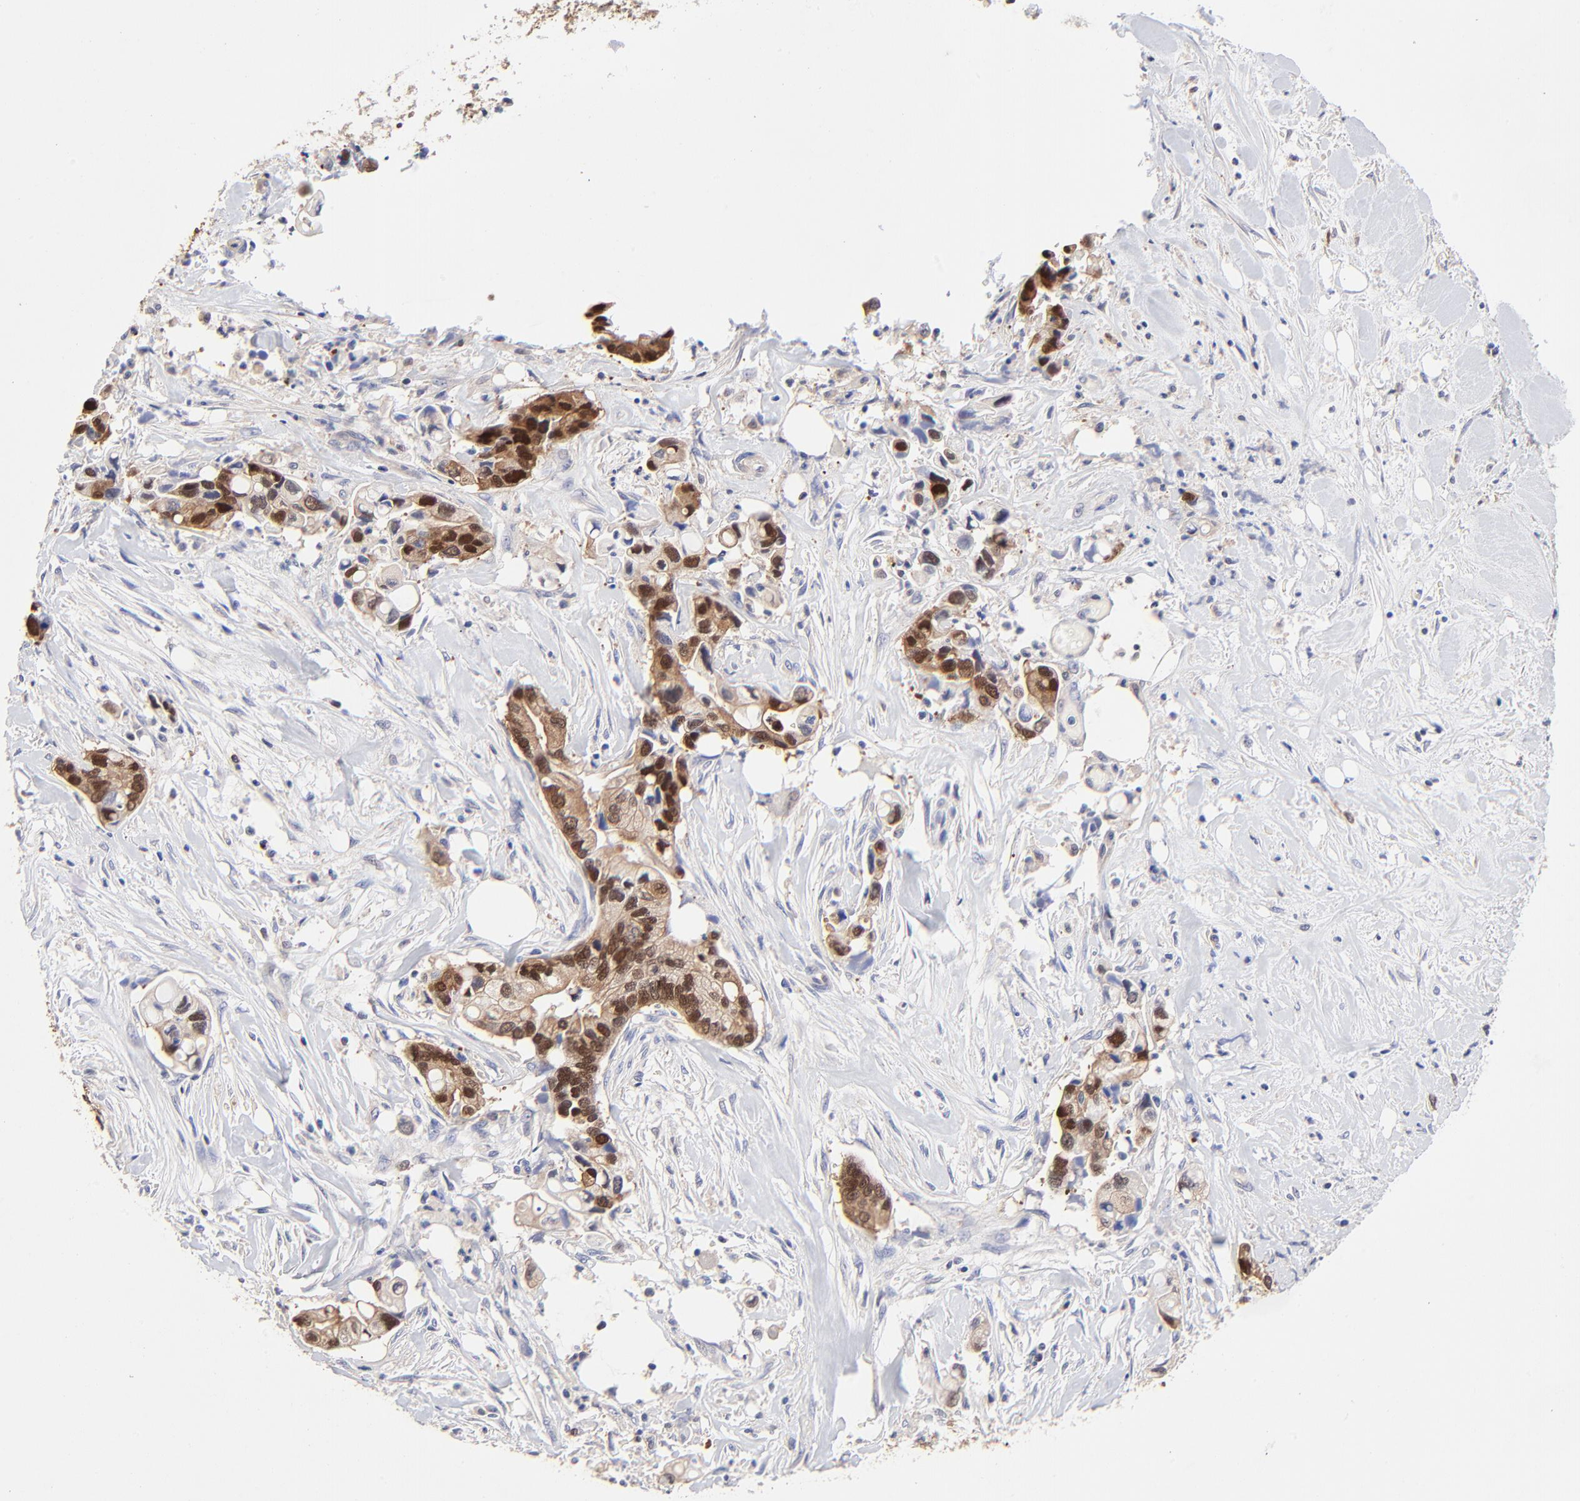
{"staining": {"intensity": "moderate", "quantity": ">75%", "location": "cytoplasmic/membranous,nuclear"}, "tissue": "pancreatic cancer", "cell_type": "Tumor cells", "image_type": "cancer", "snomed": [{"axis": "morphology", "description": "Adenocarcinoma, NOS"}, {"axis": "topography", "description": "Pancreas"}], "caption": "Protein analysis of pancreatic adenocarcinoma tissue displays moderate cytoplasmic/membranous and nuclear expression in approximately >75% of tumor cells. The staining was performed using DAB to visualize the protein expression in brown, while the nuclei were stained in blue with hematoxylin (Magnification: 20x).", "gene": "DCTPP1", "patient": {"sex": "male", "age": 70}}